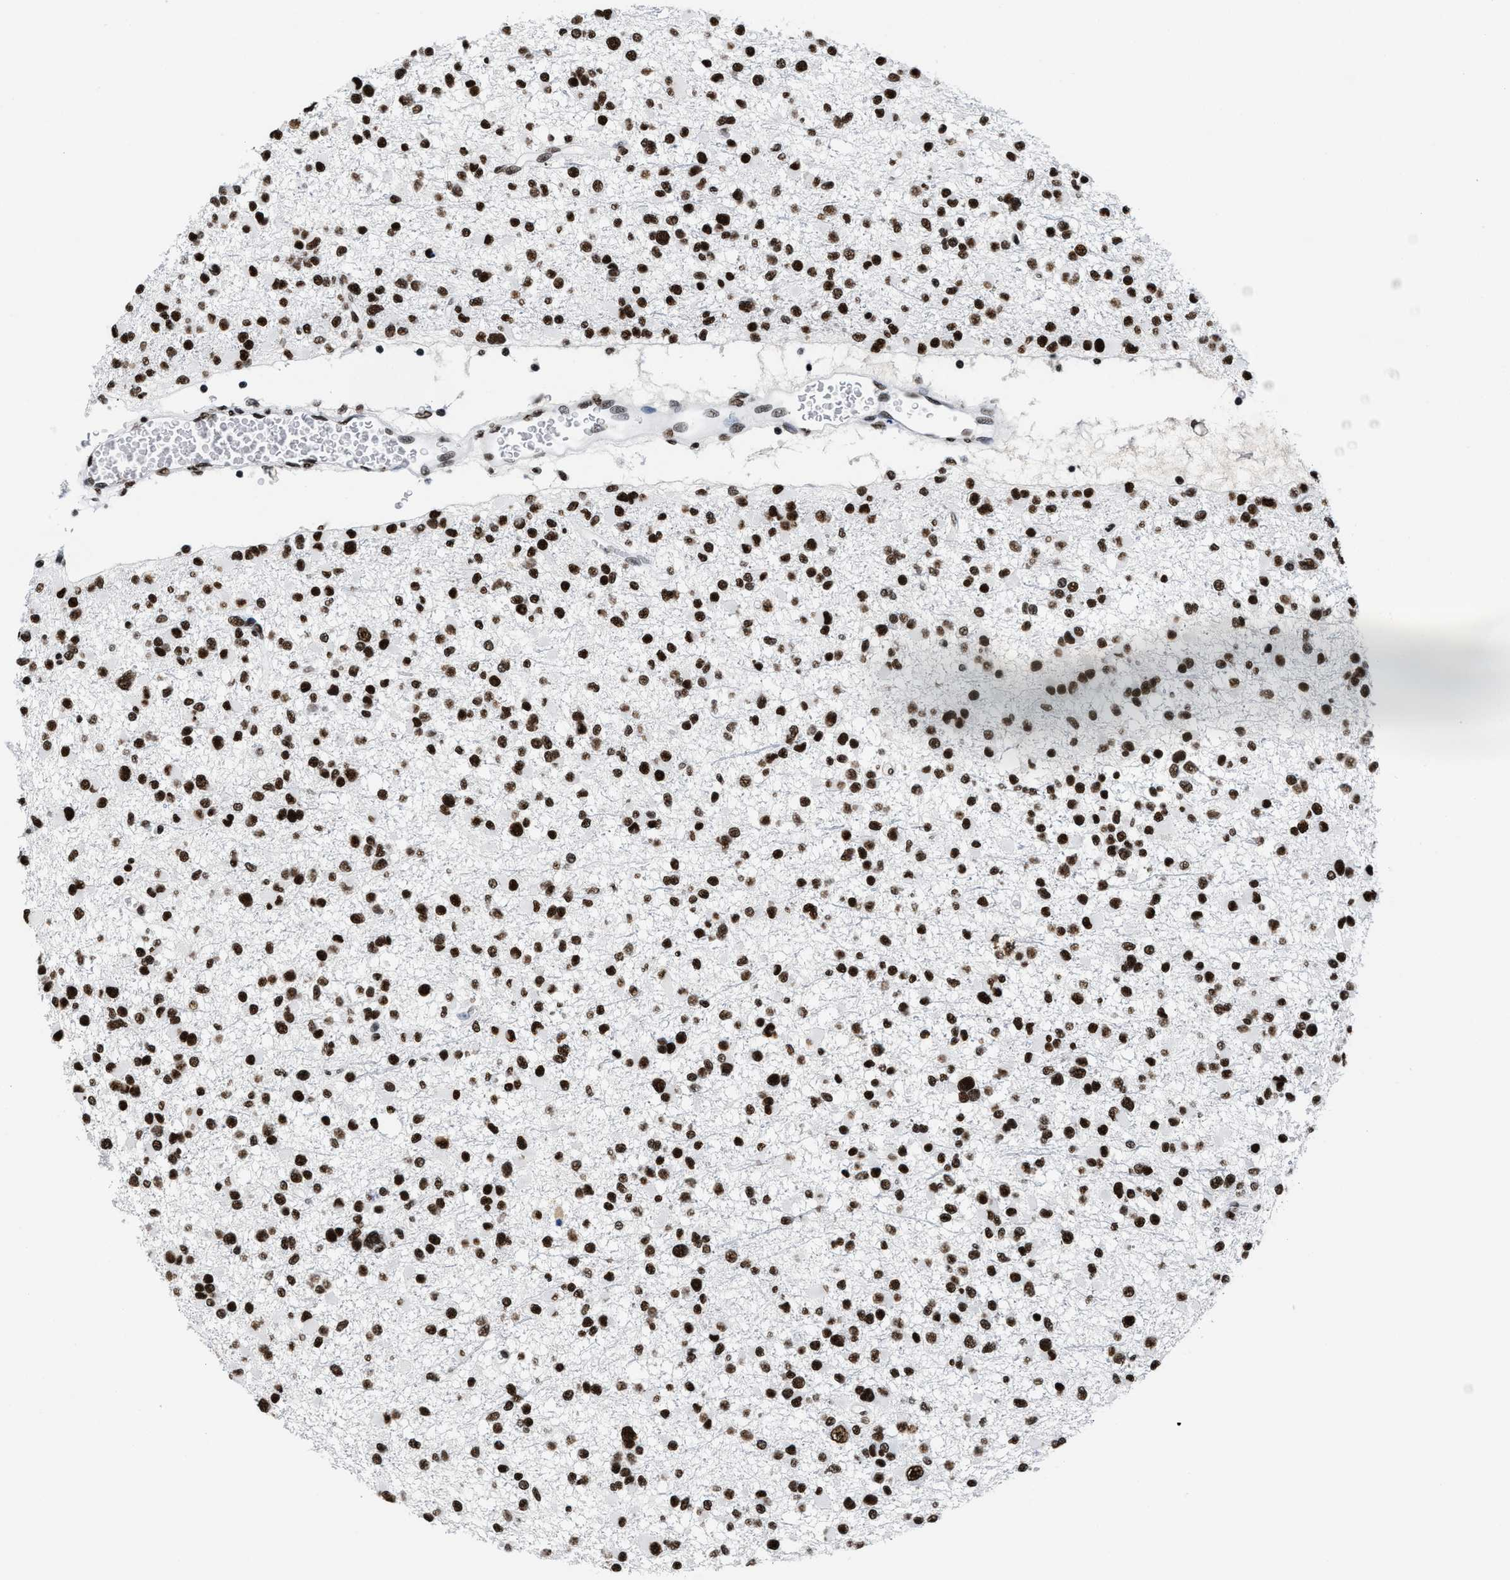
{"staining": {"intensity": "strong", "quantity": ">75%", "location": "nuclear"}, "tissue": "glioma", "cell_type": "Tumor cells", "image_type": "cancer", "snomed": [{"axis": "morphology", "description": "Glioma, malignant, Low grade"}, {"axis": "topography", "description": "Brain"}], "caption": "An immunohistochemistry histopathology image of neoplastic tissue is shown. Protein staining in brown highlights strong nuclear positivity in malignant glioma (low-grade) within tumor cells.", "gene": "SMARCC2", "patient": {"sex": "female", "age": 22}}